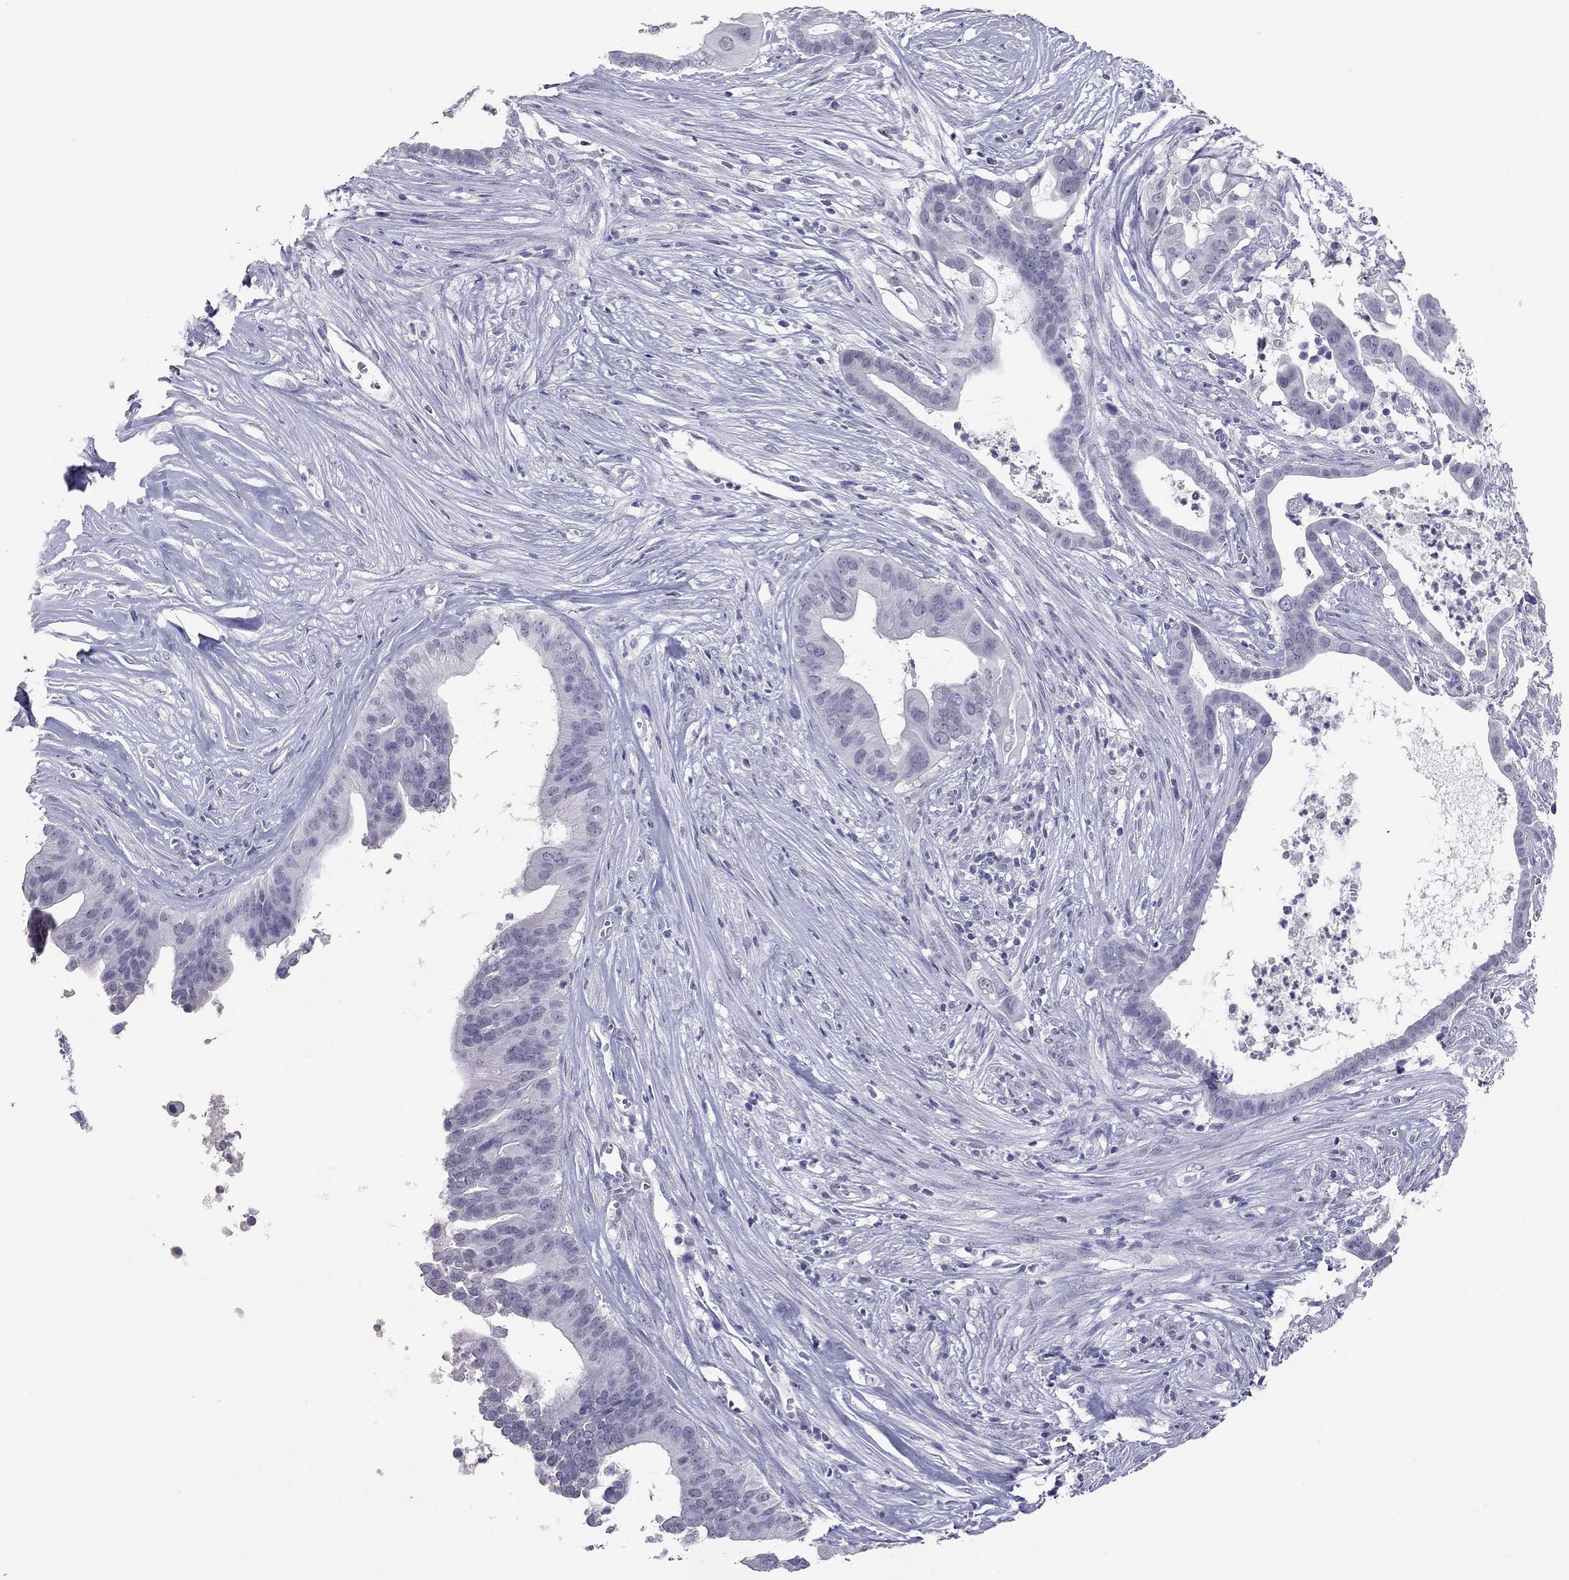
{"staining": {"intensity": "negative", "quantity": "none", "location": "none"}, "tissue": "pancreatic cancer", "cell_type": "Tumor cells", "image_type": "cancer", "snomed": [{"axis": "morphology", "description": "Adenocarcinoma, NOS"}, {"axis": "topography", "description": "Pancreas"}], "caption": "Tumor cells are negative for protein expression in human adenocarcinoma (pancreatic). Nuclei are stained in blue.", "gene": "PSMB11", "patient": {"sex": "male", "age": 61}}